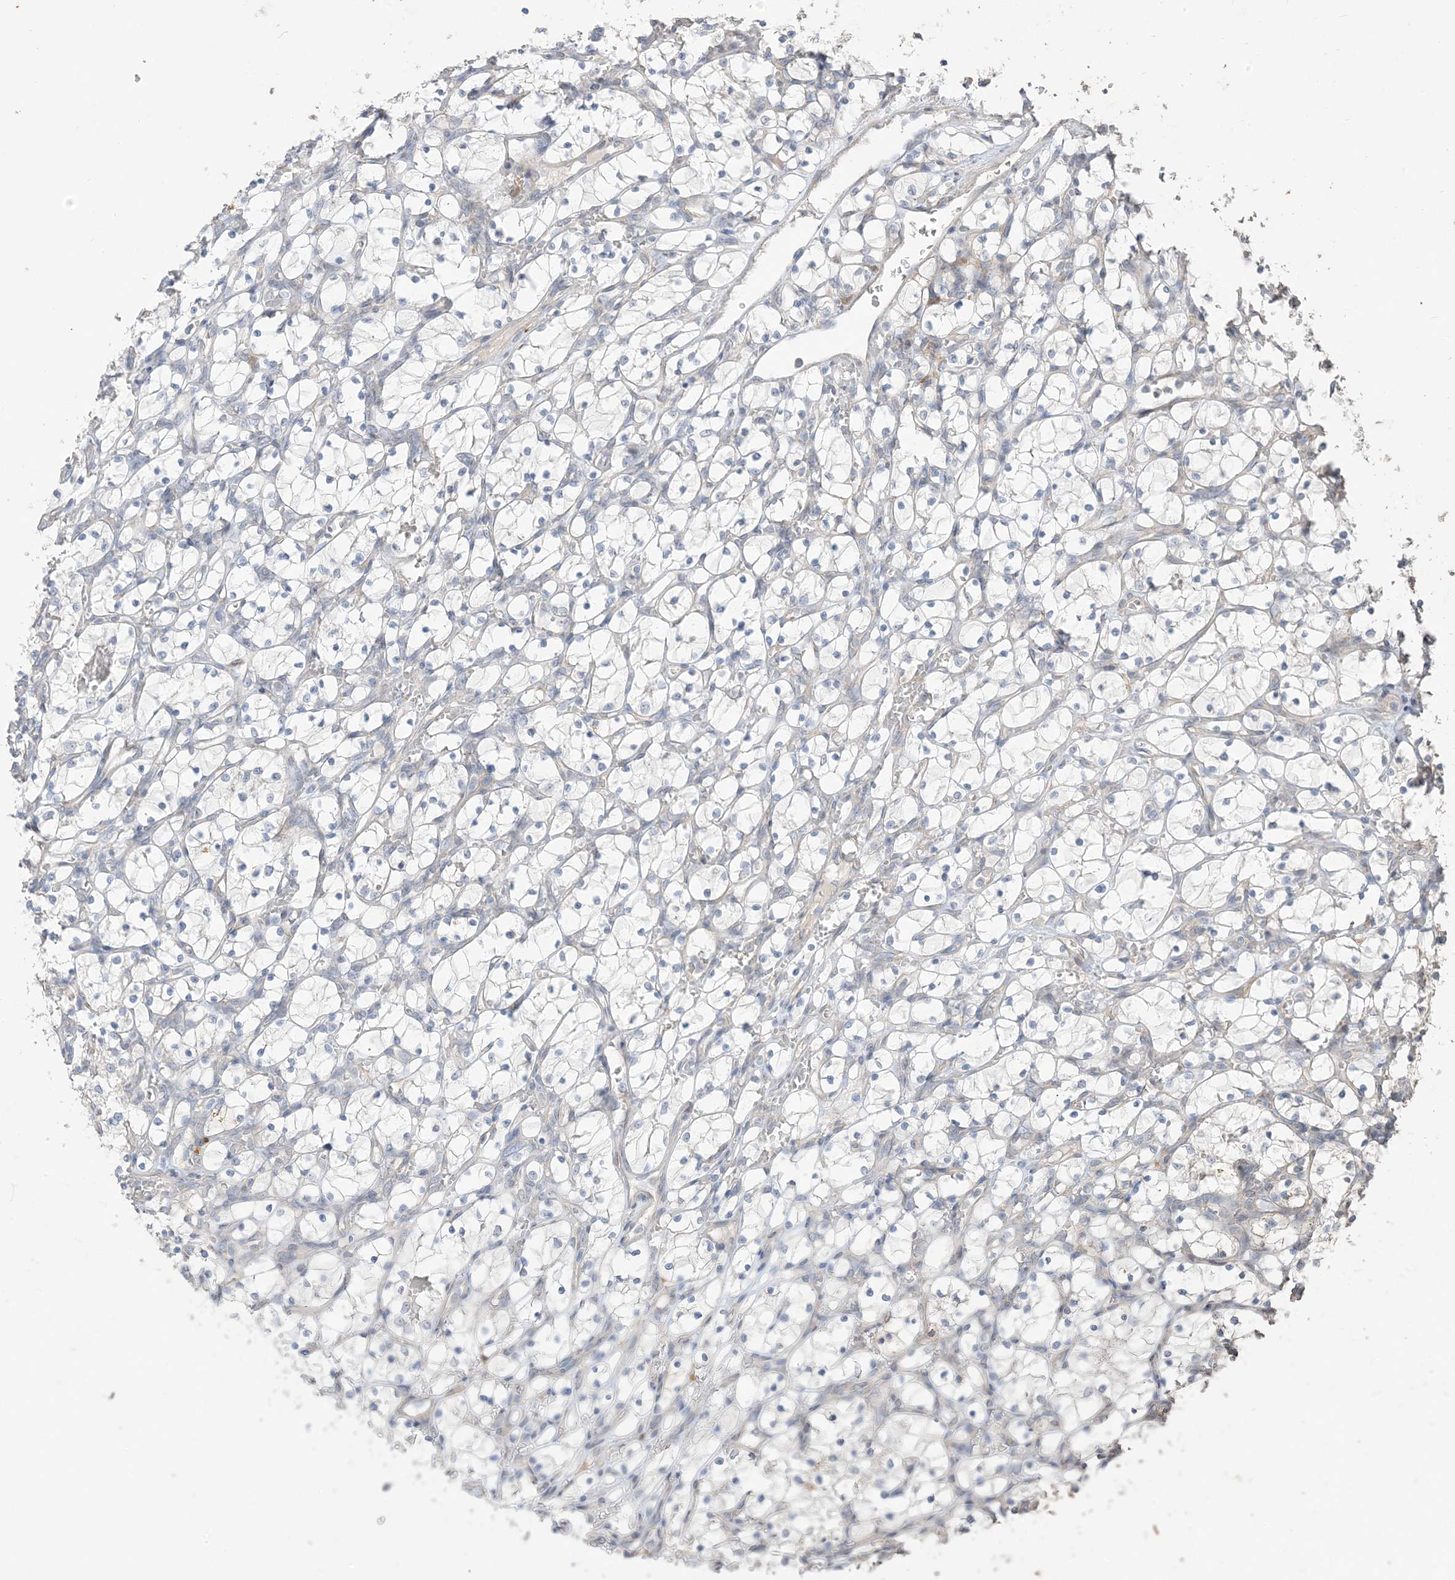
{"staining": {"intensity": "negative", "quantity": "none", "location": "none"}, "tissue": "renal cancer", "cell_type": "Tumor cells", "image_type": "cancer", "snomed": [{"axis": "morphology", "description": "Adenocarcinoma, NOS"}, {"axis": "topography", "description": "Kidney"}], "caption": "The image shows no staining of tumor cells in adenocarcinoma (renal). (IHC, brightfield microscopy, high magnification).", "gene": "RNF175", "patient": {"sex": "female", "age": 69}}